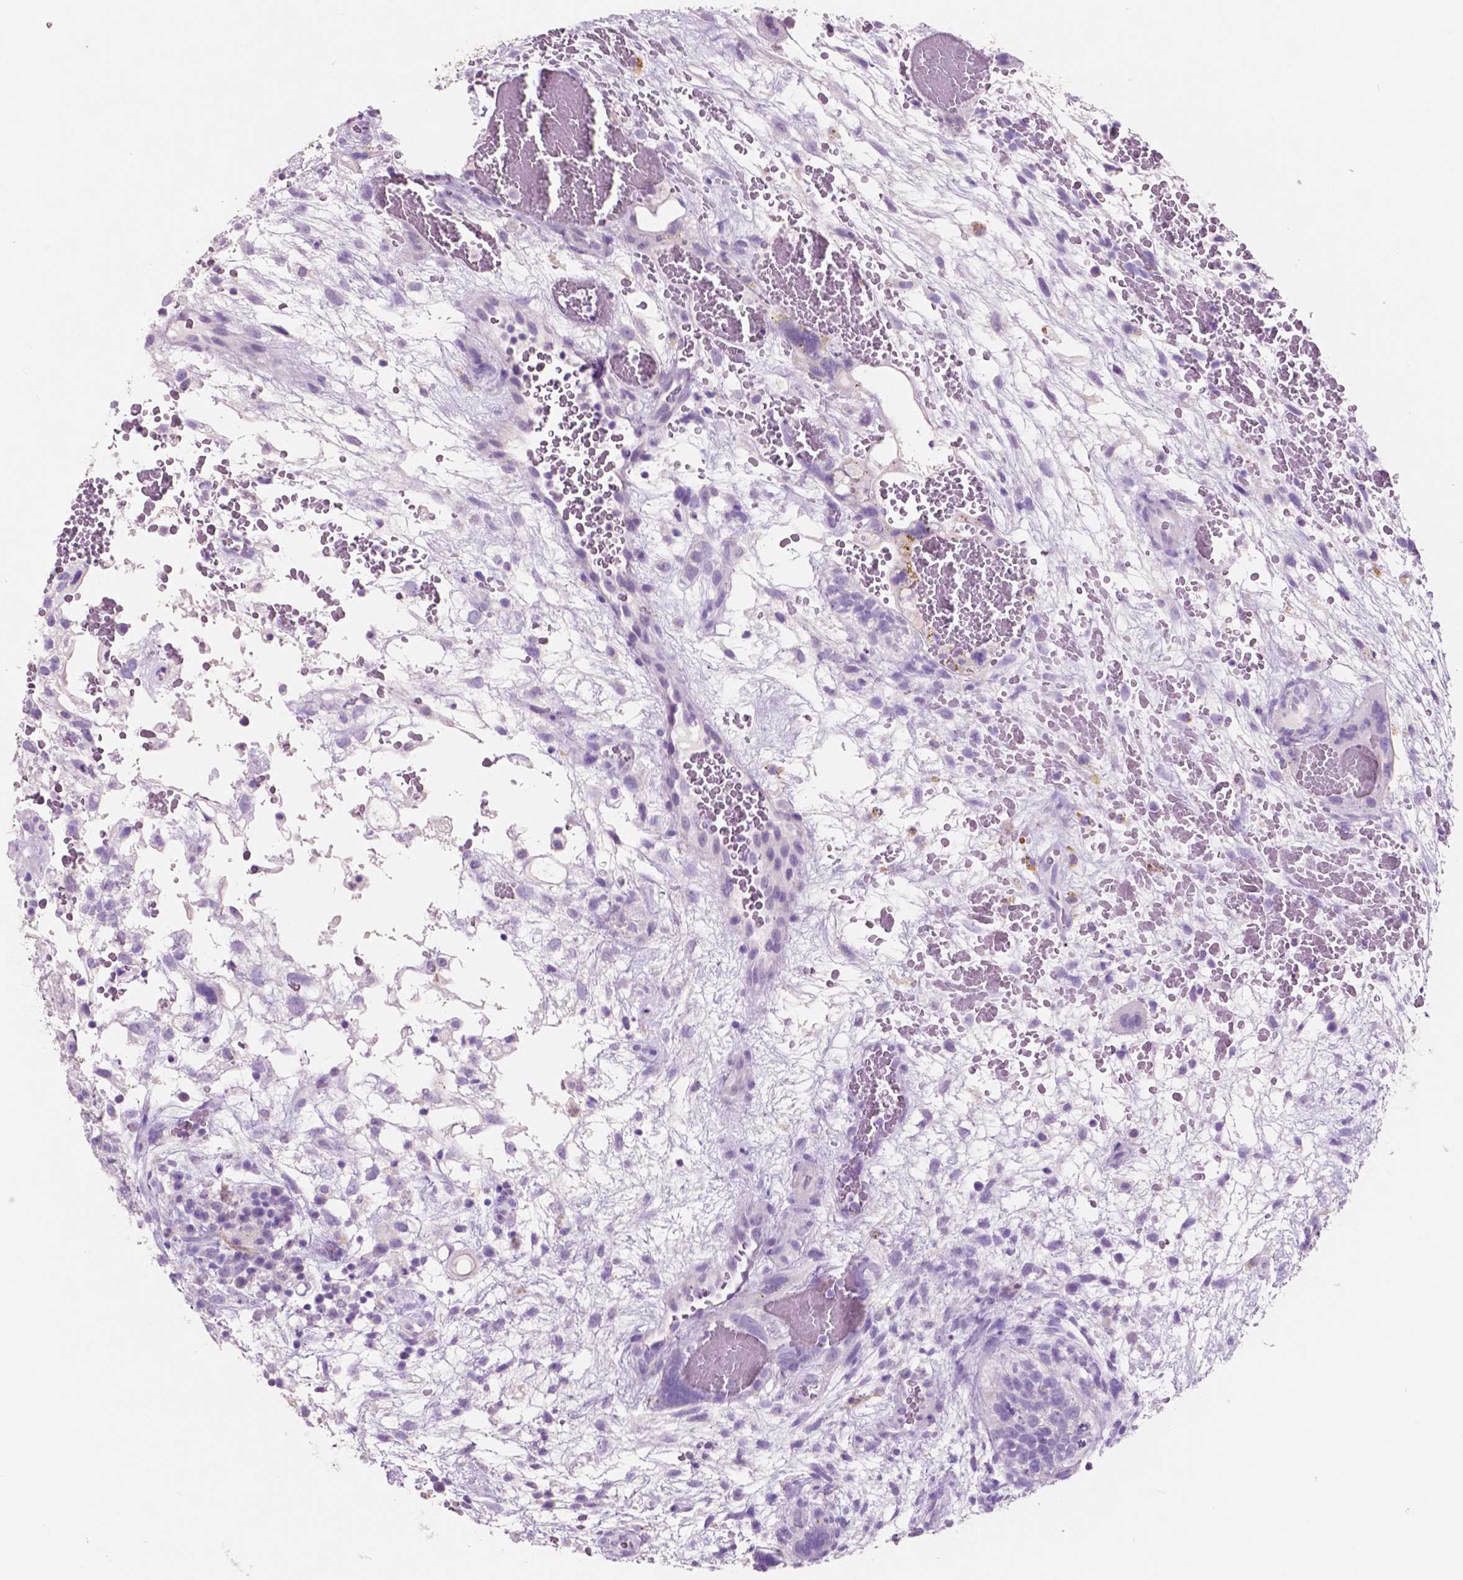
{"staining": {"intensity": "negative", "quantity": "none", "location": "none"}, "tissue": "testis cancer", "cell_type": "Tumor cells", "image_type": "cancer", "snomed": [{"axis": "morphology", "description": "Normal tissue, NOS"}, {"axis": "morphology", "description": "Carcinoma, Embryonal, NOS"}, {"axis": "topography", "description": "Testis"}], "caption": "Immunohistochemistry micrograph of human embryonal carcinoma (testis) stained for a protein (brown), which reveals no positivity in tumor cells.", "gene": "IDO1", "patient": {"sex": "male", "age": 32}}